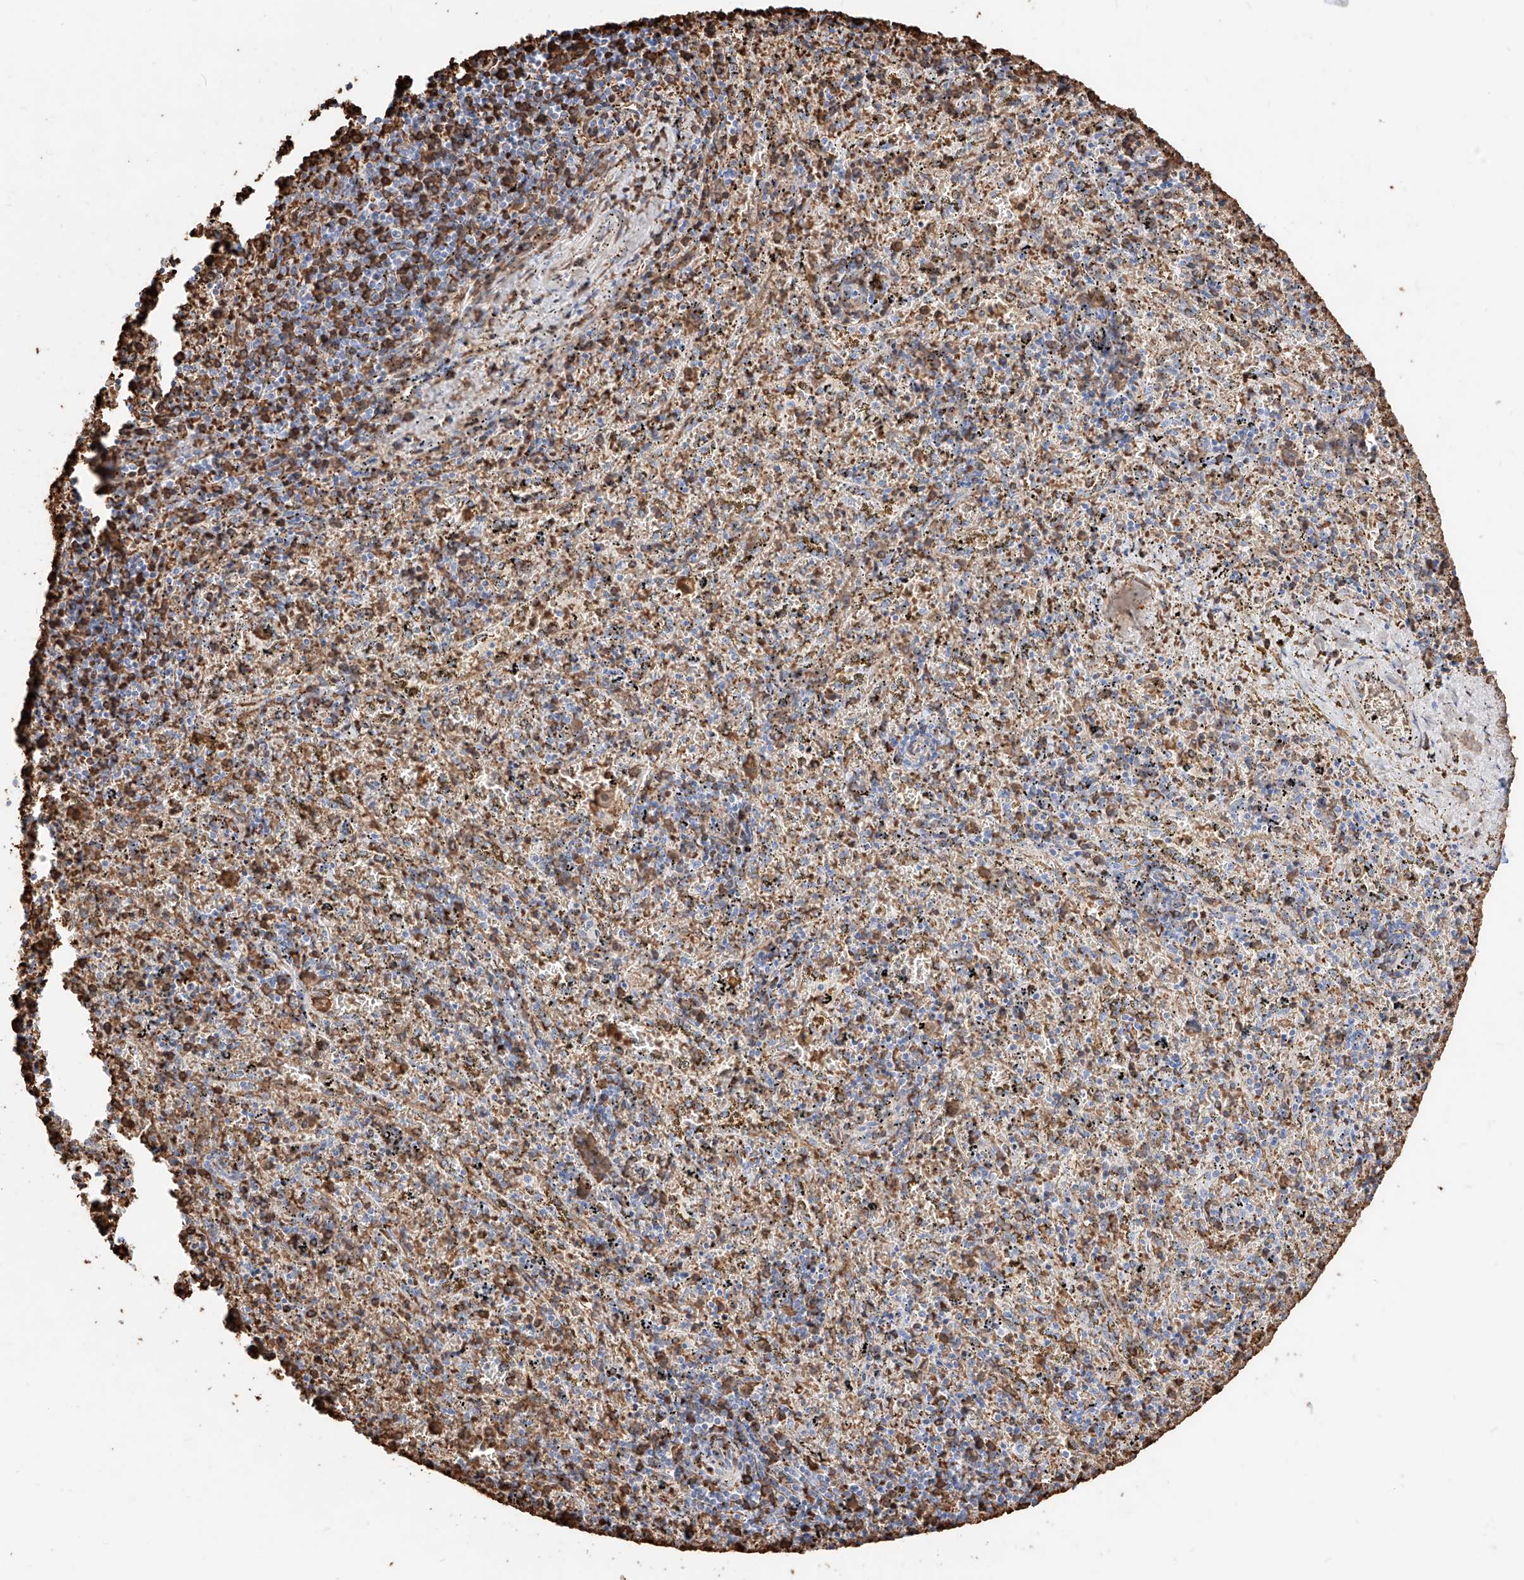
{"staining": {"intensity": "moderate", "quantity": "25%-75%", "location": "cytoplasmic/membranous"}, "tissue": "spleen", "cell_type": "Cells in red pulp", "image_type": "normal", "snomed": [{"axis": "morphology", "description": "Normal tissue, NOS"}, {"axis": "topography", "description": "Spleen"}], "caption": "Moderate cytoplasmic/membranous staining is identified in approximately 25%-75% of cells in red pulp in normal spleen.", "gene": "ZFP42", "patient": {"sex": "male", "age": 11}}